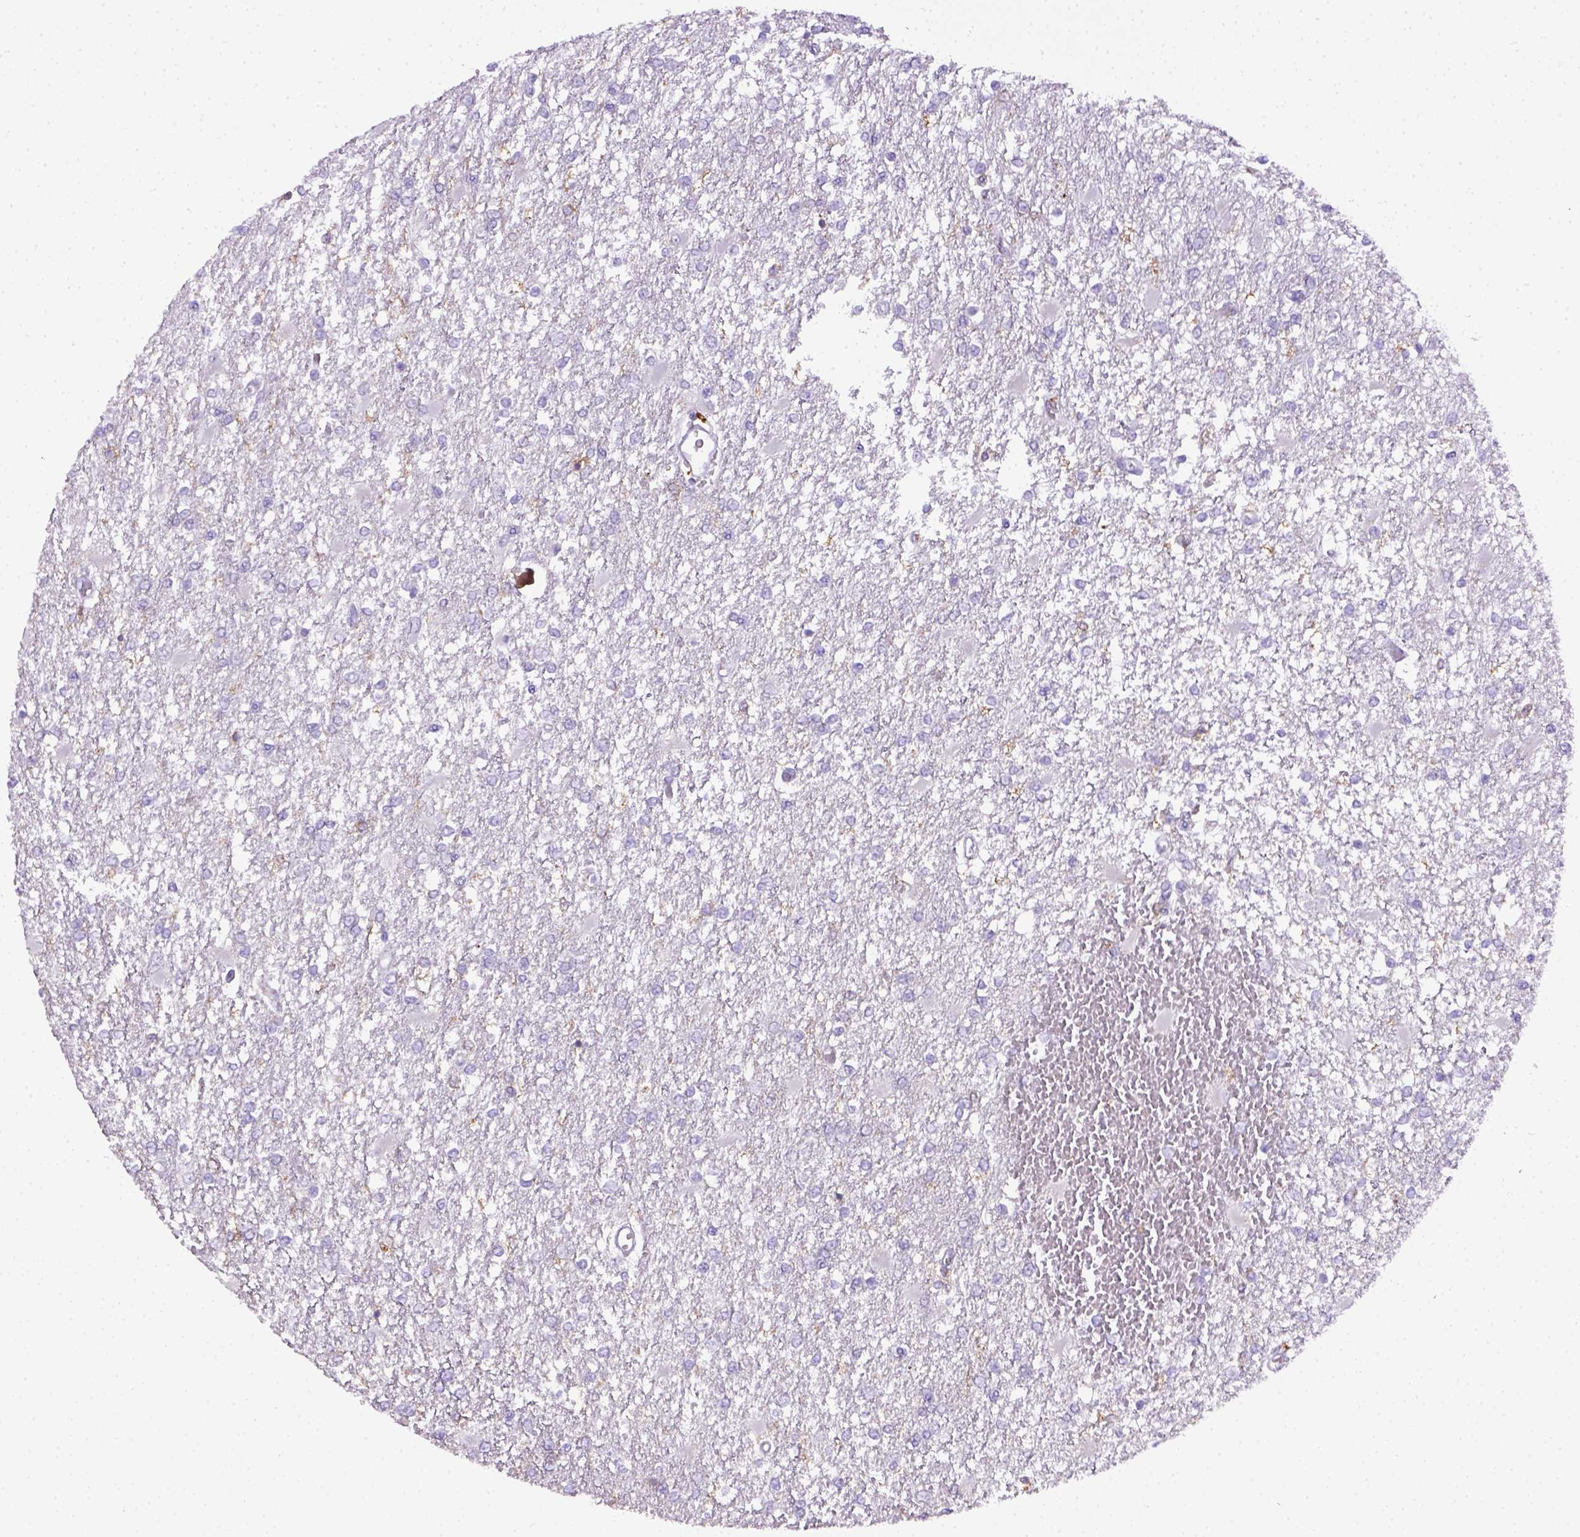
{"staining": {"intensity": "negative", "quantity": "none", "location": "none"}, "tissue": "glioma", "cell_type": "Tumor cells", "image_type": "cancer", "snomed": [{"axis": "morphology", "description": "Glioma, malignant, High grade"}, {"axis": "topography", "description": "Cerebral cortex"}], "caption": "High power microscopy photomicrograph of an immunohistochemistry (IHC) photomicrograph of malignant glioma (high-grade), revealing no significant staining in tumor cells.", "gene": "ITGAM", "patient": {"sex": "male", "age": 79}}